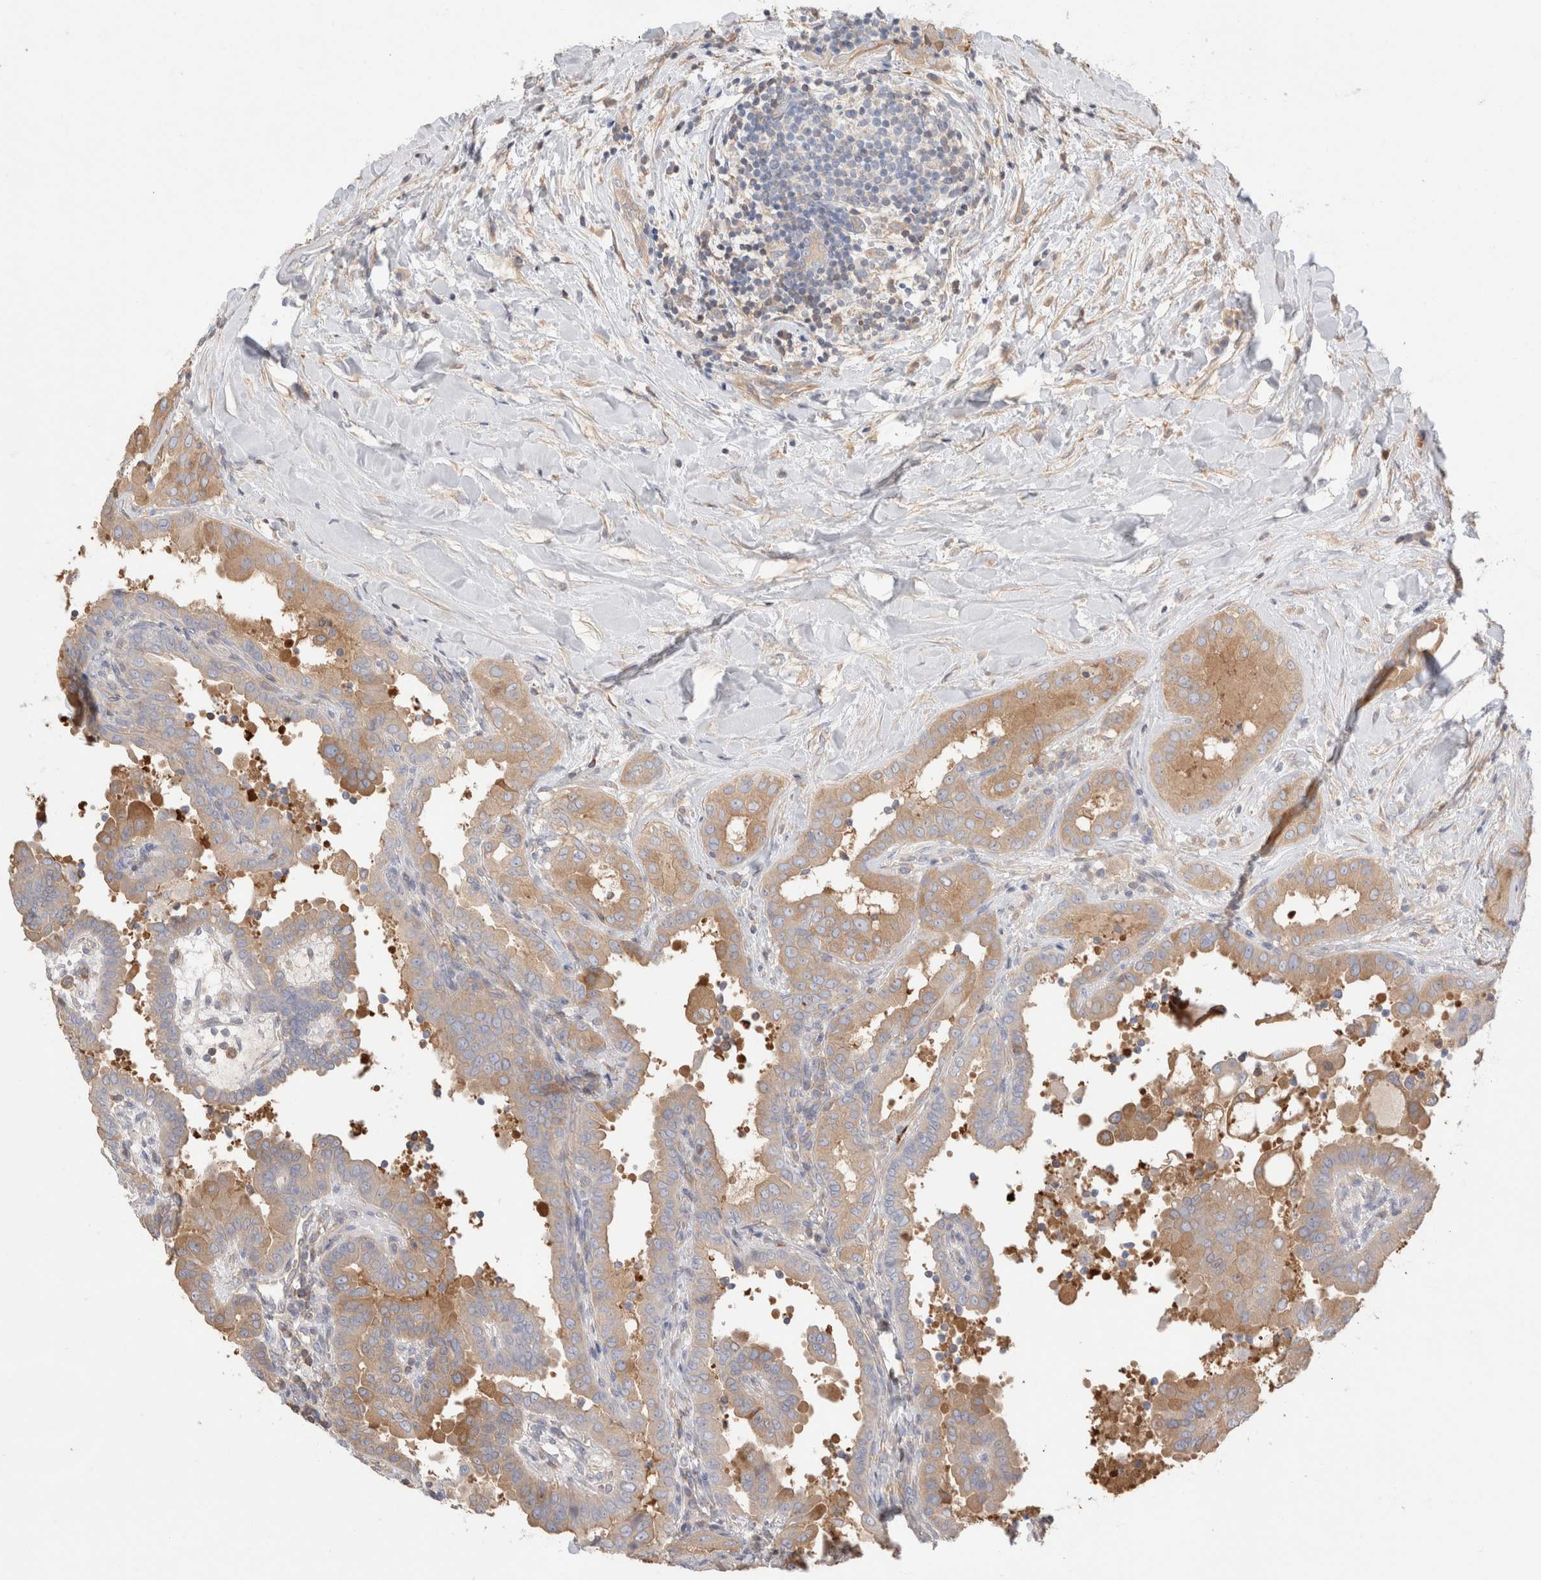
{"staining": {"intensity": "weak", "quantity": ">75%", "location": "cytoplasmic/membranous"}, "tissue": "thyroid cancer", "cell_type": "Tumor cells", "image_type": "cancer", "snomed": [{"axis": "morphology", "description": "Papillary adenocarcinoma, NOS"}, {"axis": "topography", "description": "Thyroid gland"}], "caption": "Weak cytoplasmic/membranous positivity is present in approximately >75% of tumor cells in papillary adenocarcinoma (thyroid). The protein is shown in brown color, while the nuclei are stained blue.", "gene": "CAPN2", "patient": {"sex": "male", "age": 33}}